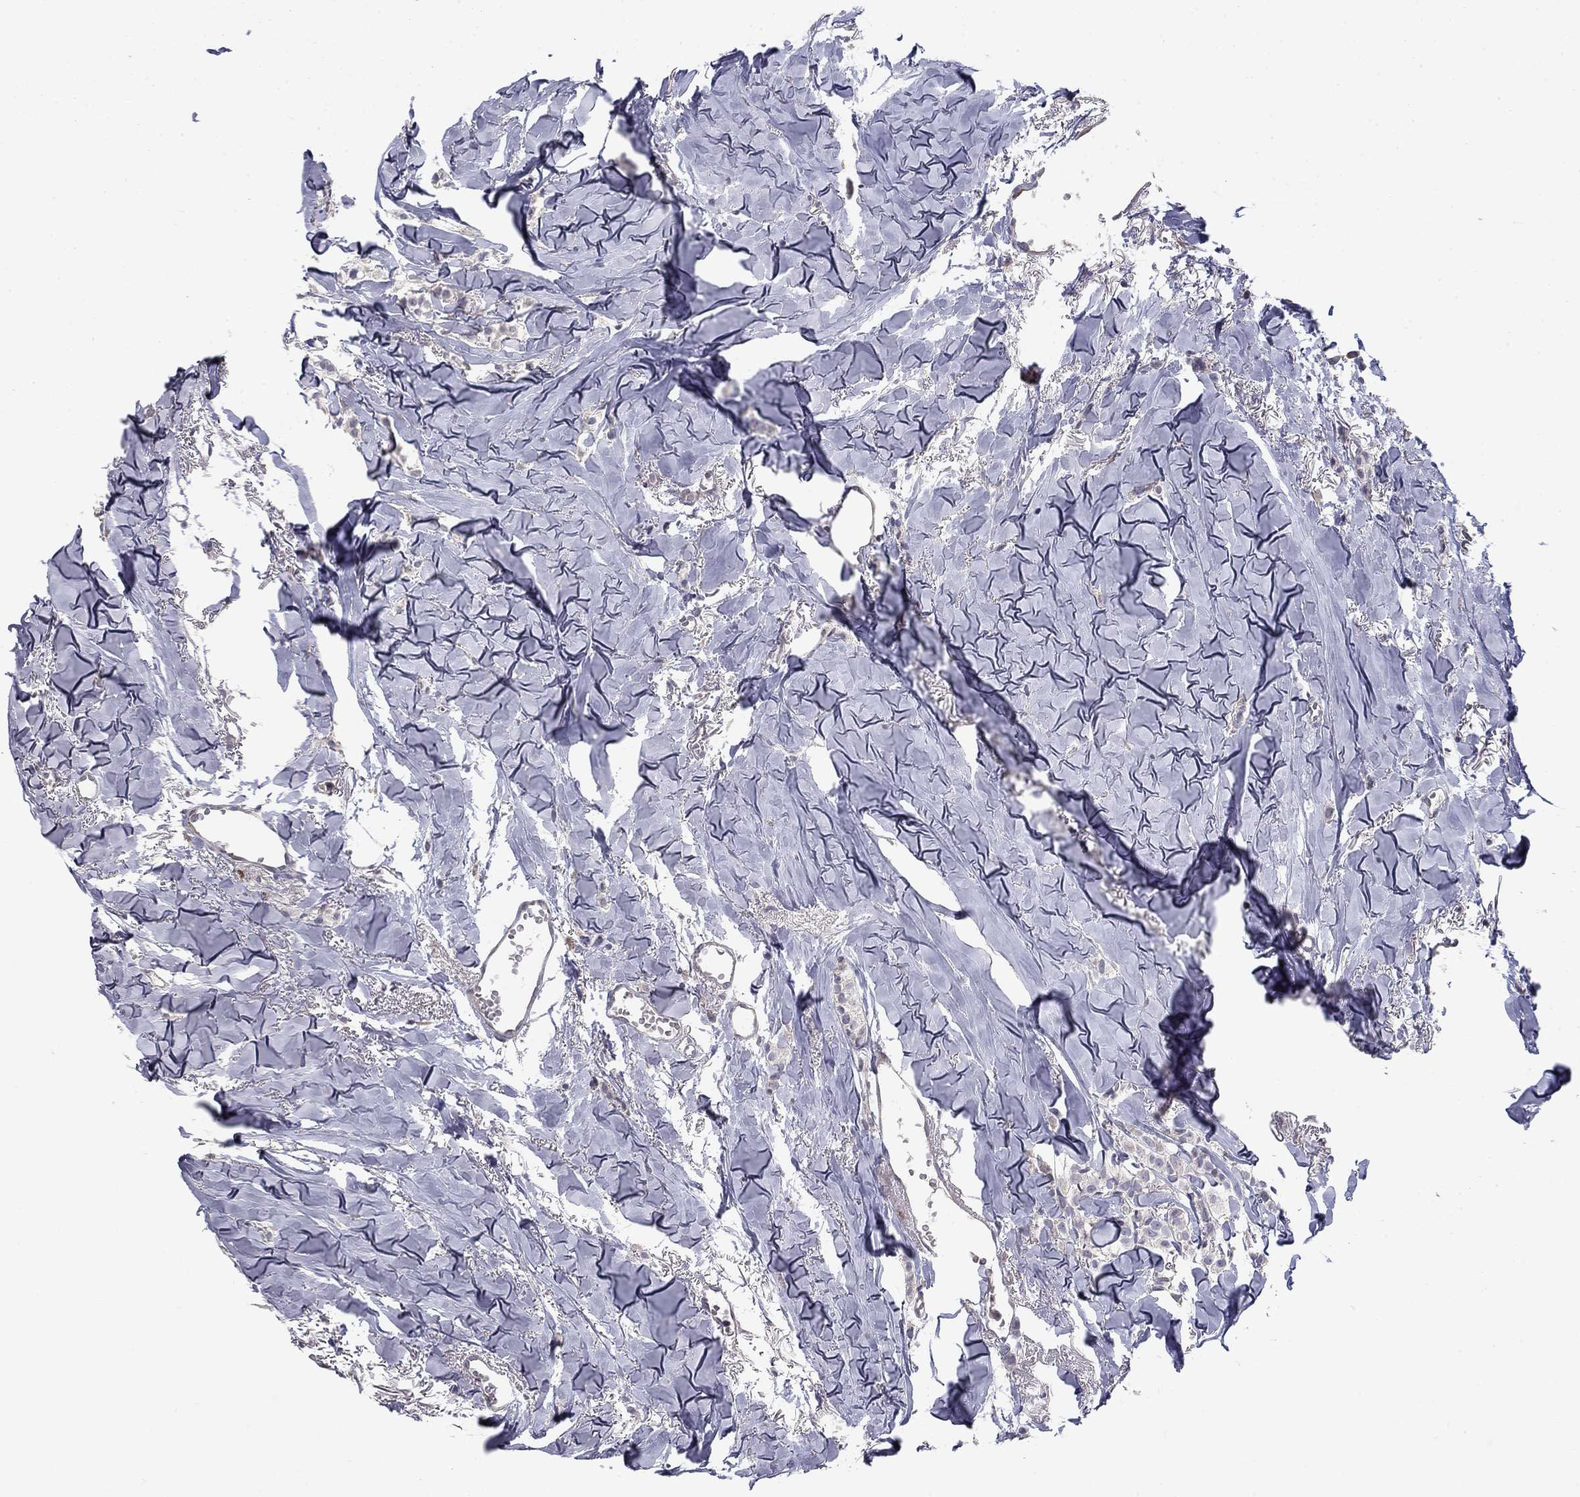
{"staining": {"intensity": "negative", "quantity": "none", "location": "none"}, "tissue": "breast cancer", "cell_type": "Tumor cells", "image_type": "cancer", "snomed": [{"axis": "morphology", "description": "Duct carcinoma"}, {"axis": "topography", "description": "Breast"}], "caption": "Breast intraductal carcinoma was stained to show a protein in brown. There is no significant positivity in tumor cells.", "gene": "MIOS", "patient": {"sex": "female", "age": 85}}